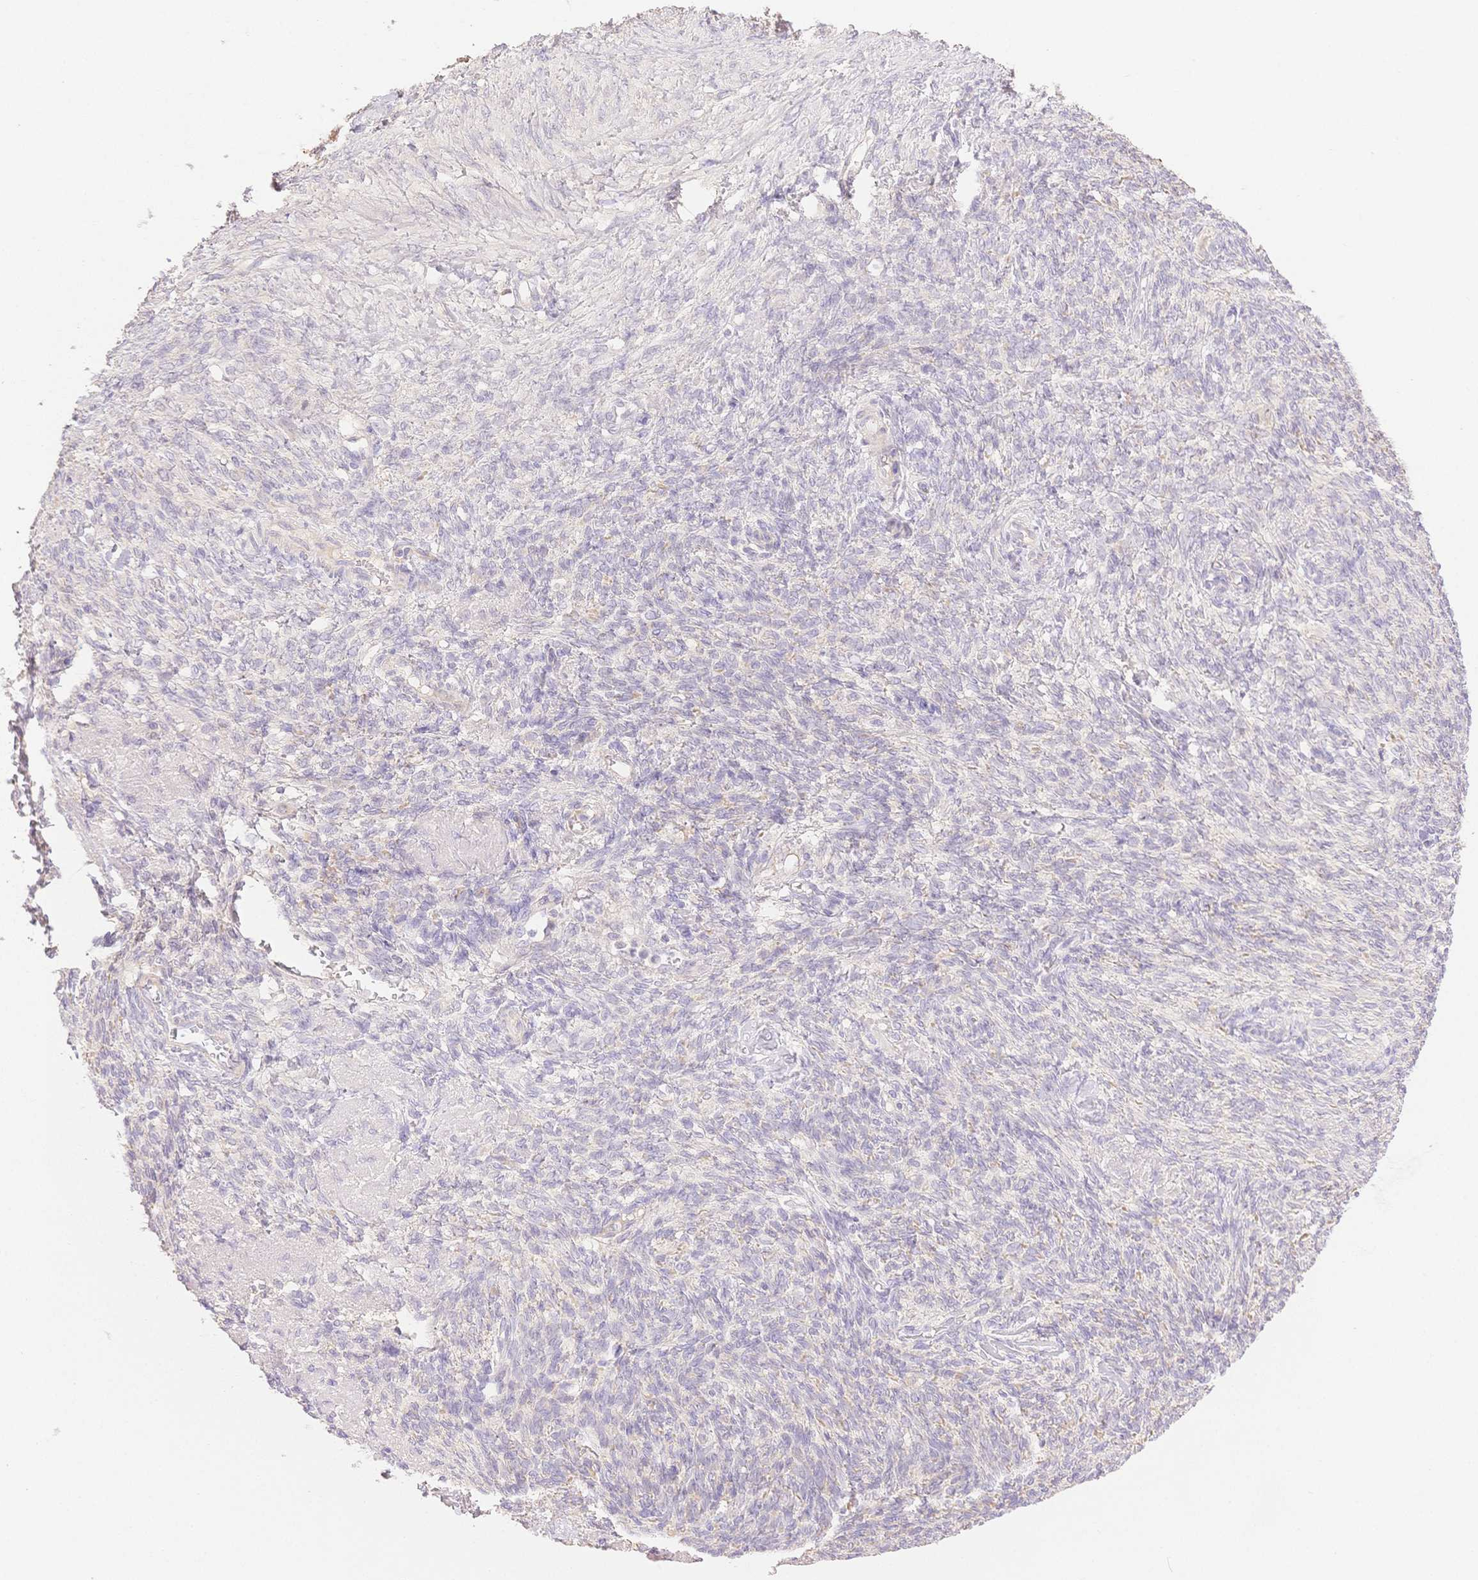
{"staining": {"intensity": "negative", "quantity": "none", "location": "none"}, "tissue": "ovarian cancer", "cell_type": "Tumor cells", "image_type": "cancer", "snomed": [{"axis": "morphology", "description": "Cystadenocarcinoma, serous, NOS"}, {"axis": "topography", "description": "Ovary"}], "caption": "Immunohistochemistry (IHC) of ovarian cancer reveals no staining in tumor cells. (Stains: DAB immunohistochemistry (IHC) with hematoxylin counter stain, Microscopy: brightfield microscopy at high magnification).", "gene": "WDR54", "patient": {"sex": "female", "age": 60}}